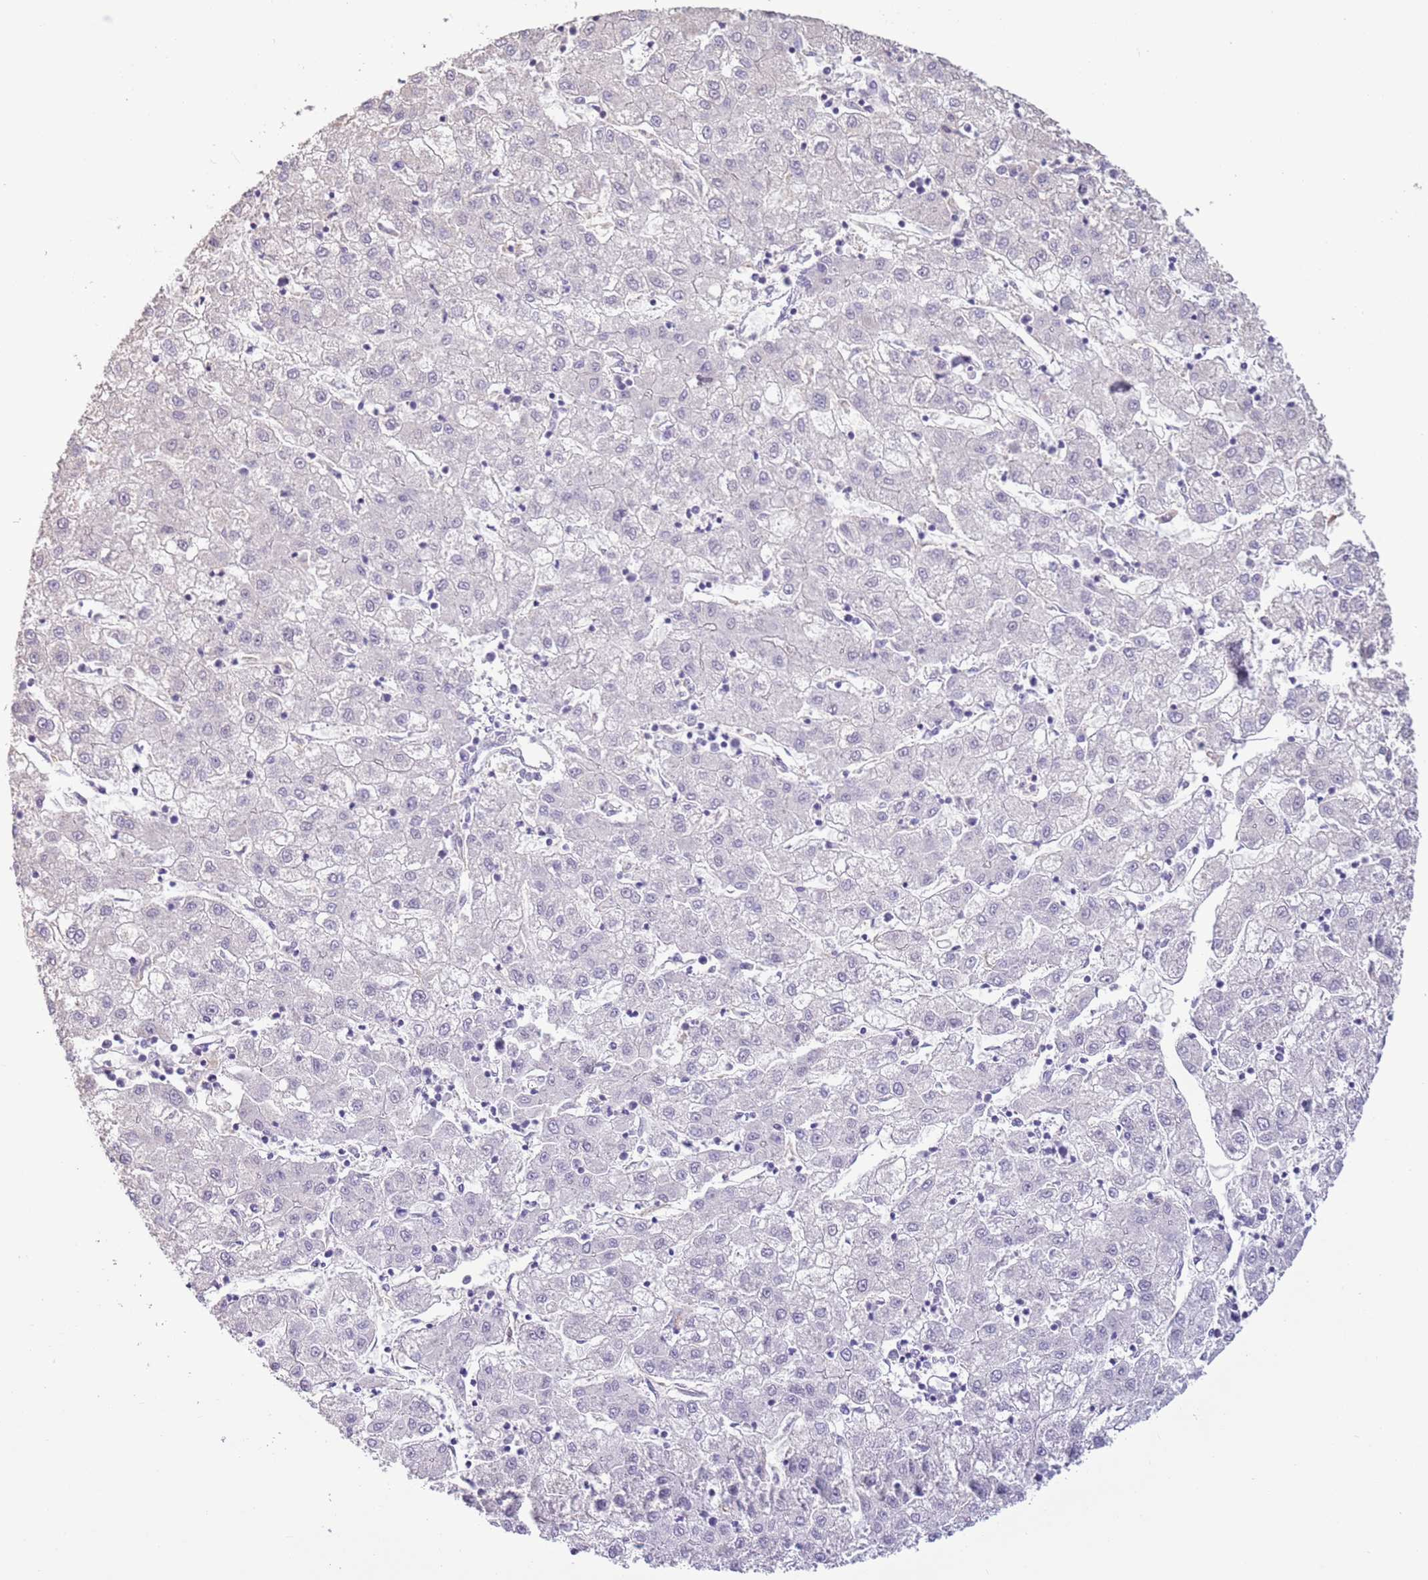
{"staining": {"intensity": "negative", "quantity": "none", "location": "none"}, "tissue": "liver cancer", "cell_type": "Tumor cells", "image_type": "cancer", "snomed": [{"axis": "morphology", "description": "Carcinoma, Hepatocellular, NOS"}, {"axis": "topography", "description": "Liver"}], "caption": "Immunohistochemistry (IHC) image of human liver cancer stained for a protein (brown), which displays no positivity in tumor cells.", "gene": "CAPN9", "patient": {"sex": "male", "age": 72}}